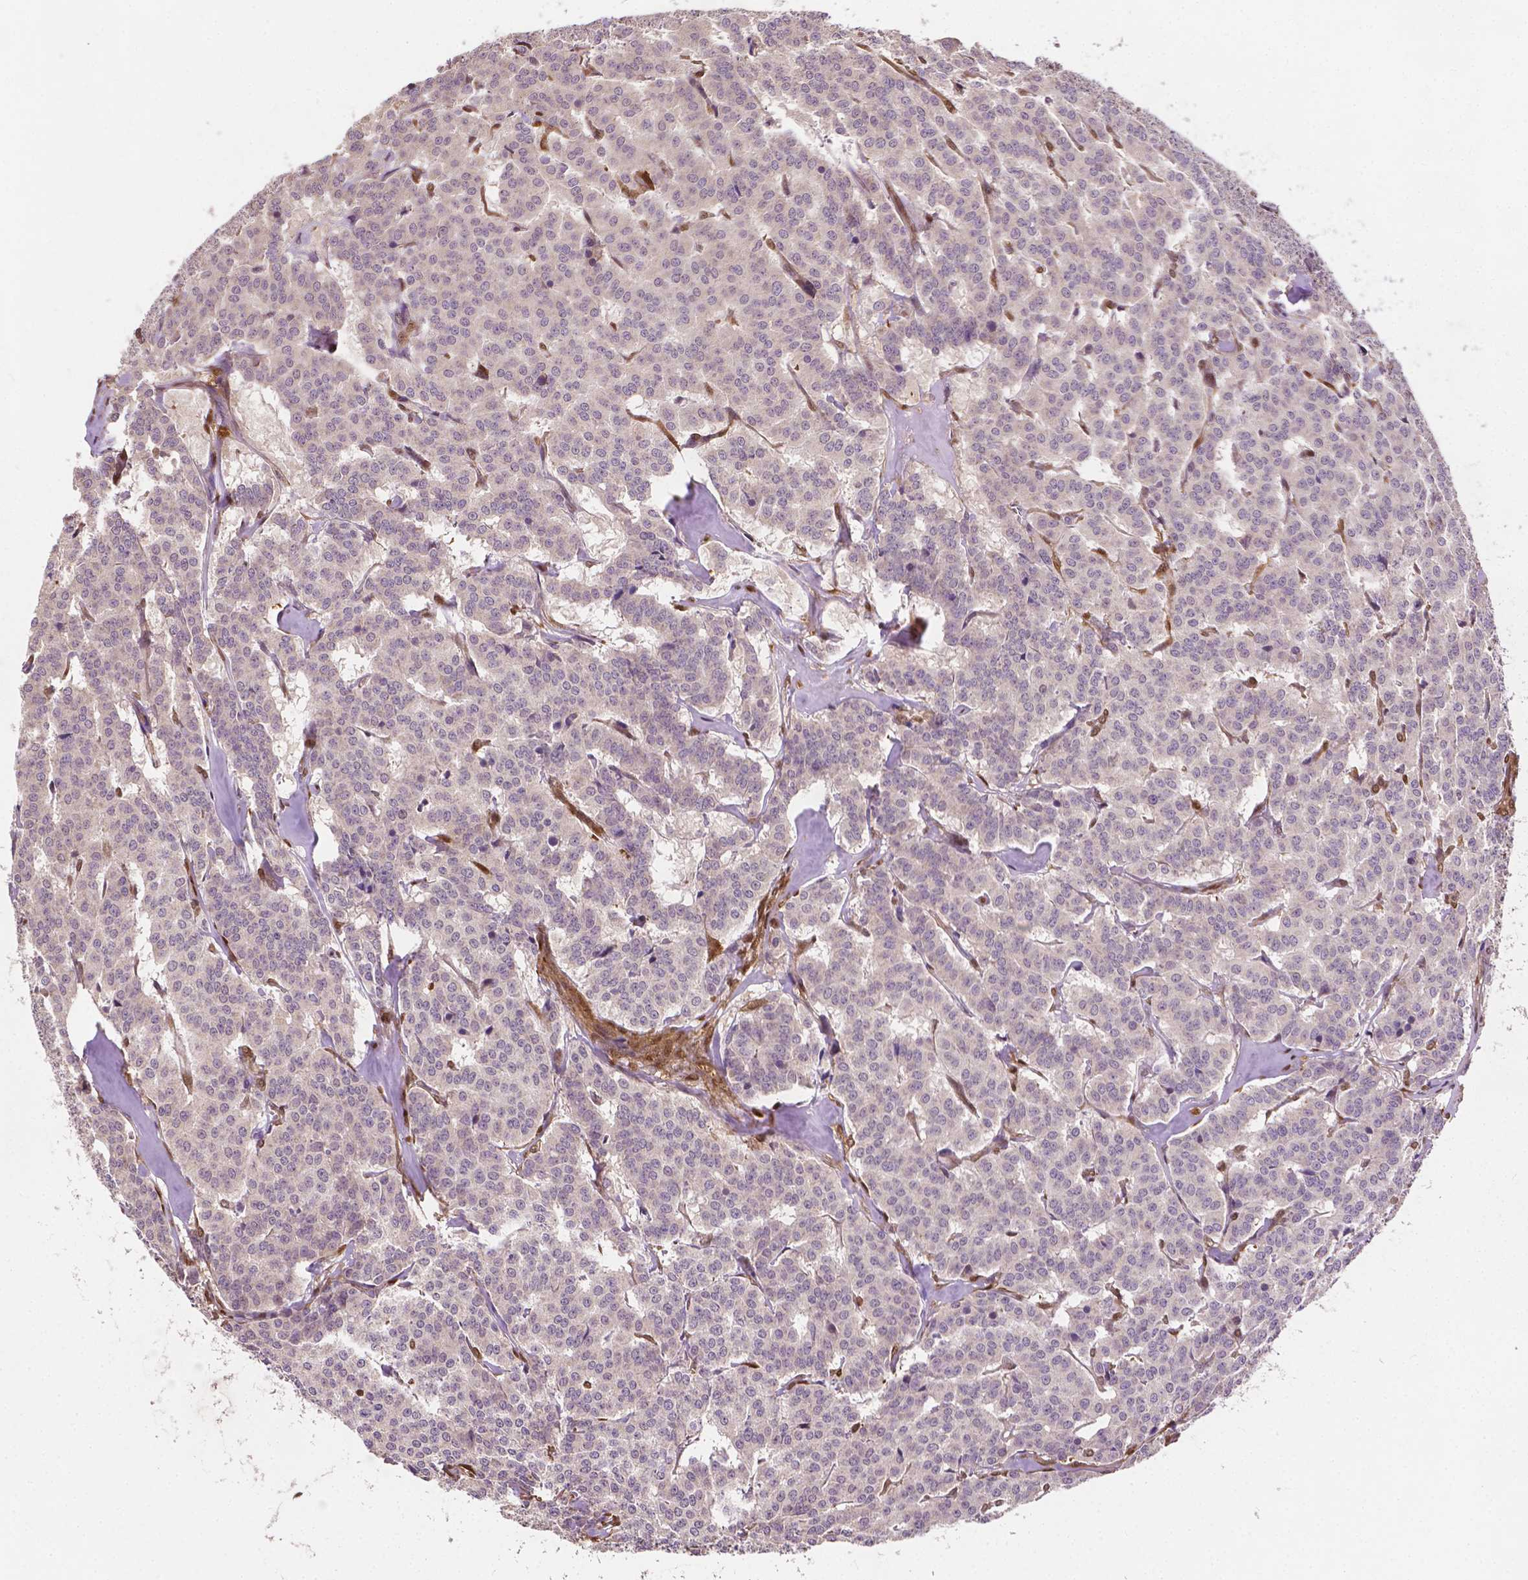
{"staining": {"intensity": "negative", "quantity": "none", "location": "none"}, "tissue": "carcinoid", "cell_type": "Tumor cells", "image_type": "cancer", "snomed": [{"axis": "morphology", "description": "Normal tissue, NOS"}, {"axis": "morphology", "description": "Carcinoid, malignant, NOS"}, {"axis": "topography", "description": "Lung"}], "caption": "This micrograph is of carcinoid stained with immunohistochemistry to label a protein in brown with the nuclei are counter-stained blue. There is no staining in tumor cells. The staining was performed using DAB (3,3'-diaminobenzidine) to visualize the protein expression in brown, while the nuclei were stained in blue with hematoxylin (Magnification: 20x).", "gene": "YAP1", "patient": {"sex": "female", "age": 46}}